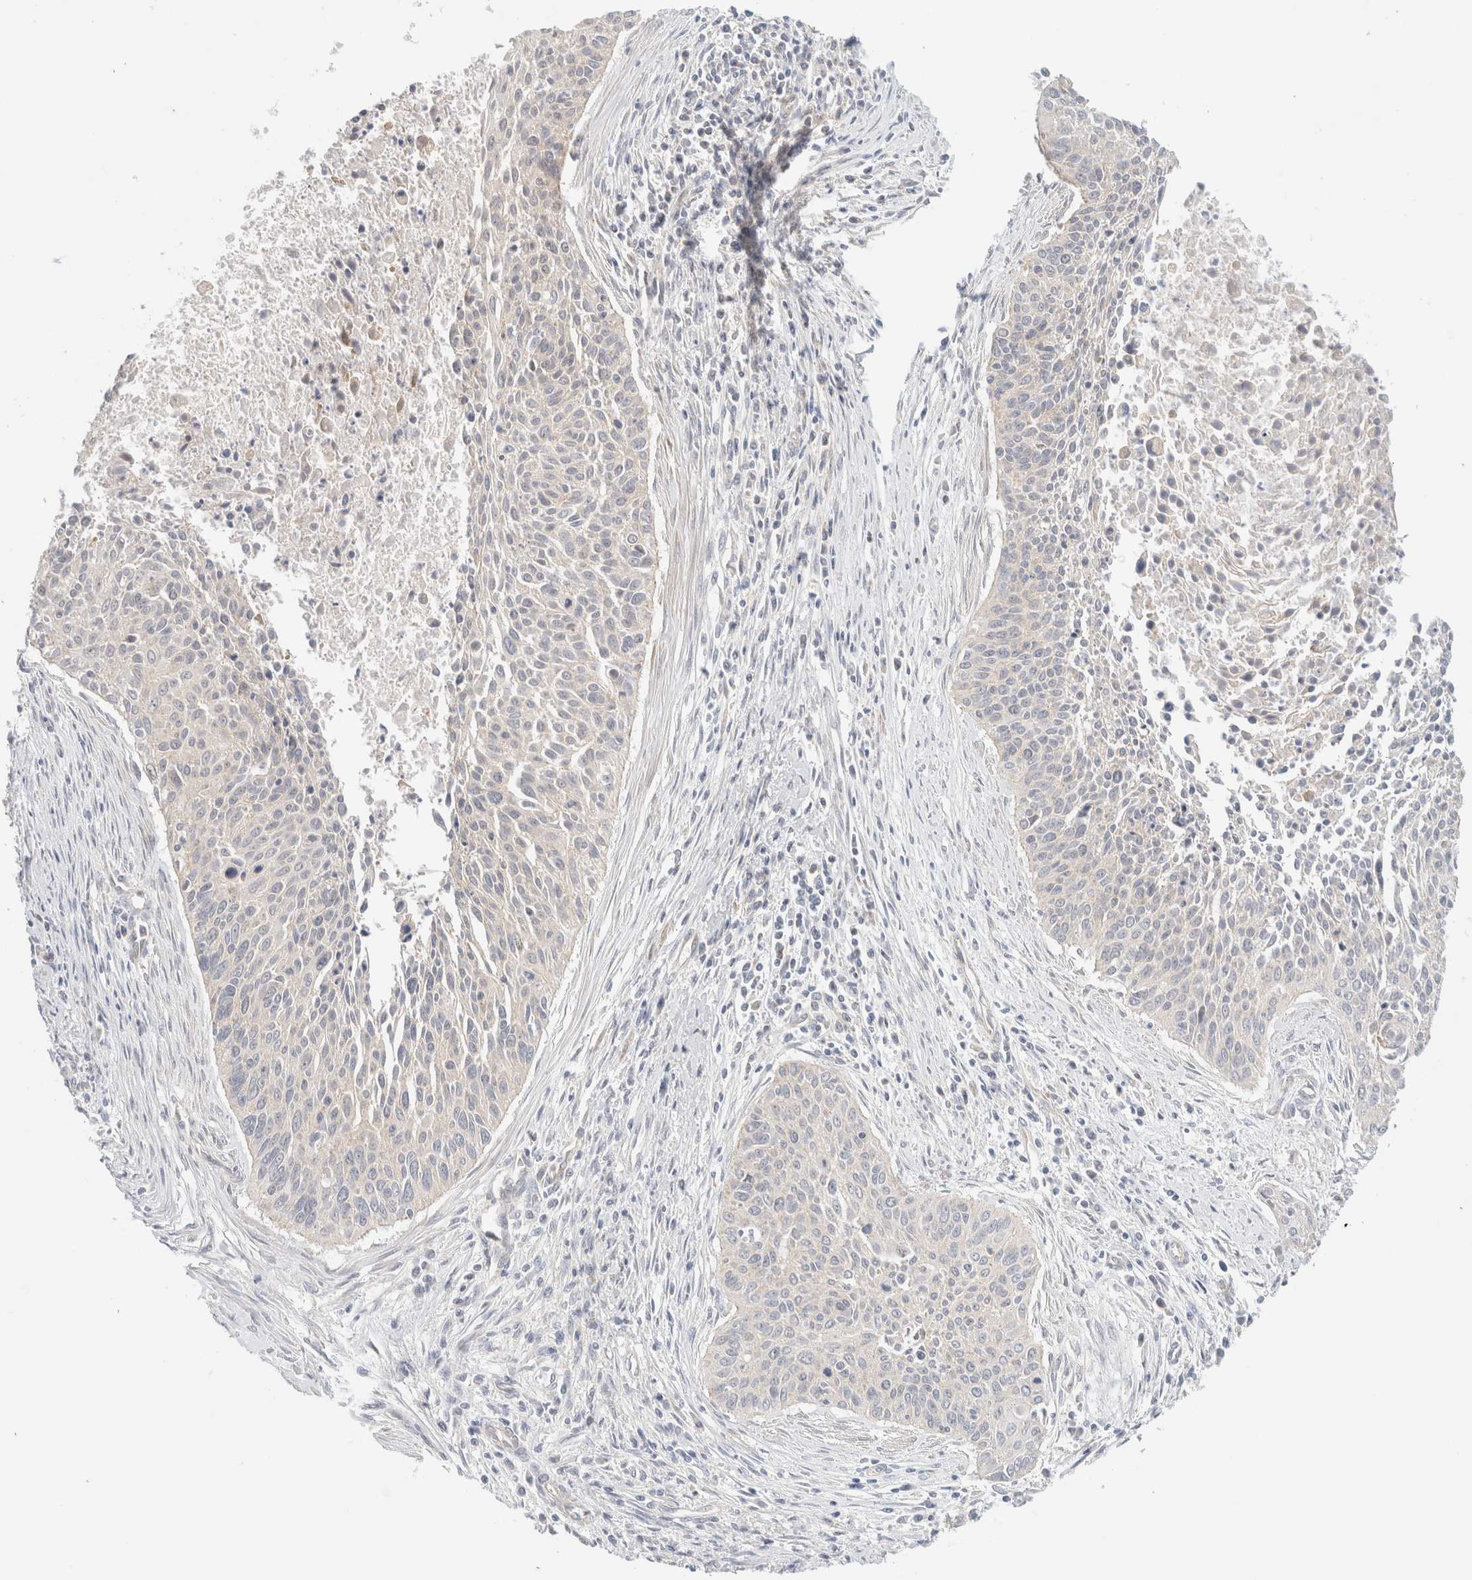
{"staining": {"intensity": "negative", "quantity": "none", "location": "none"}, "tissue": "cervical cancer", "cell_type": "Tumor cells", "image_type": "cancer", "snomed": [{"axis": "morphology", "description": "Squamous cell carcinoma, NOS"}, {"axis": "topography", "description": "Cervix"}], "caption": "Tumor cells show no significant protein expression in squamous cell carcinoma (cervical).", "gene": "MRM3", "patient": {"sex": "female", "age": 55}}